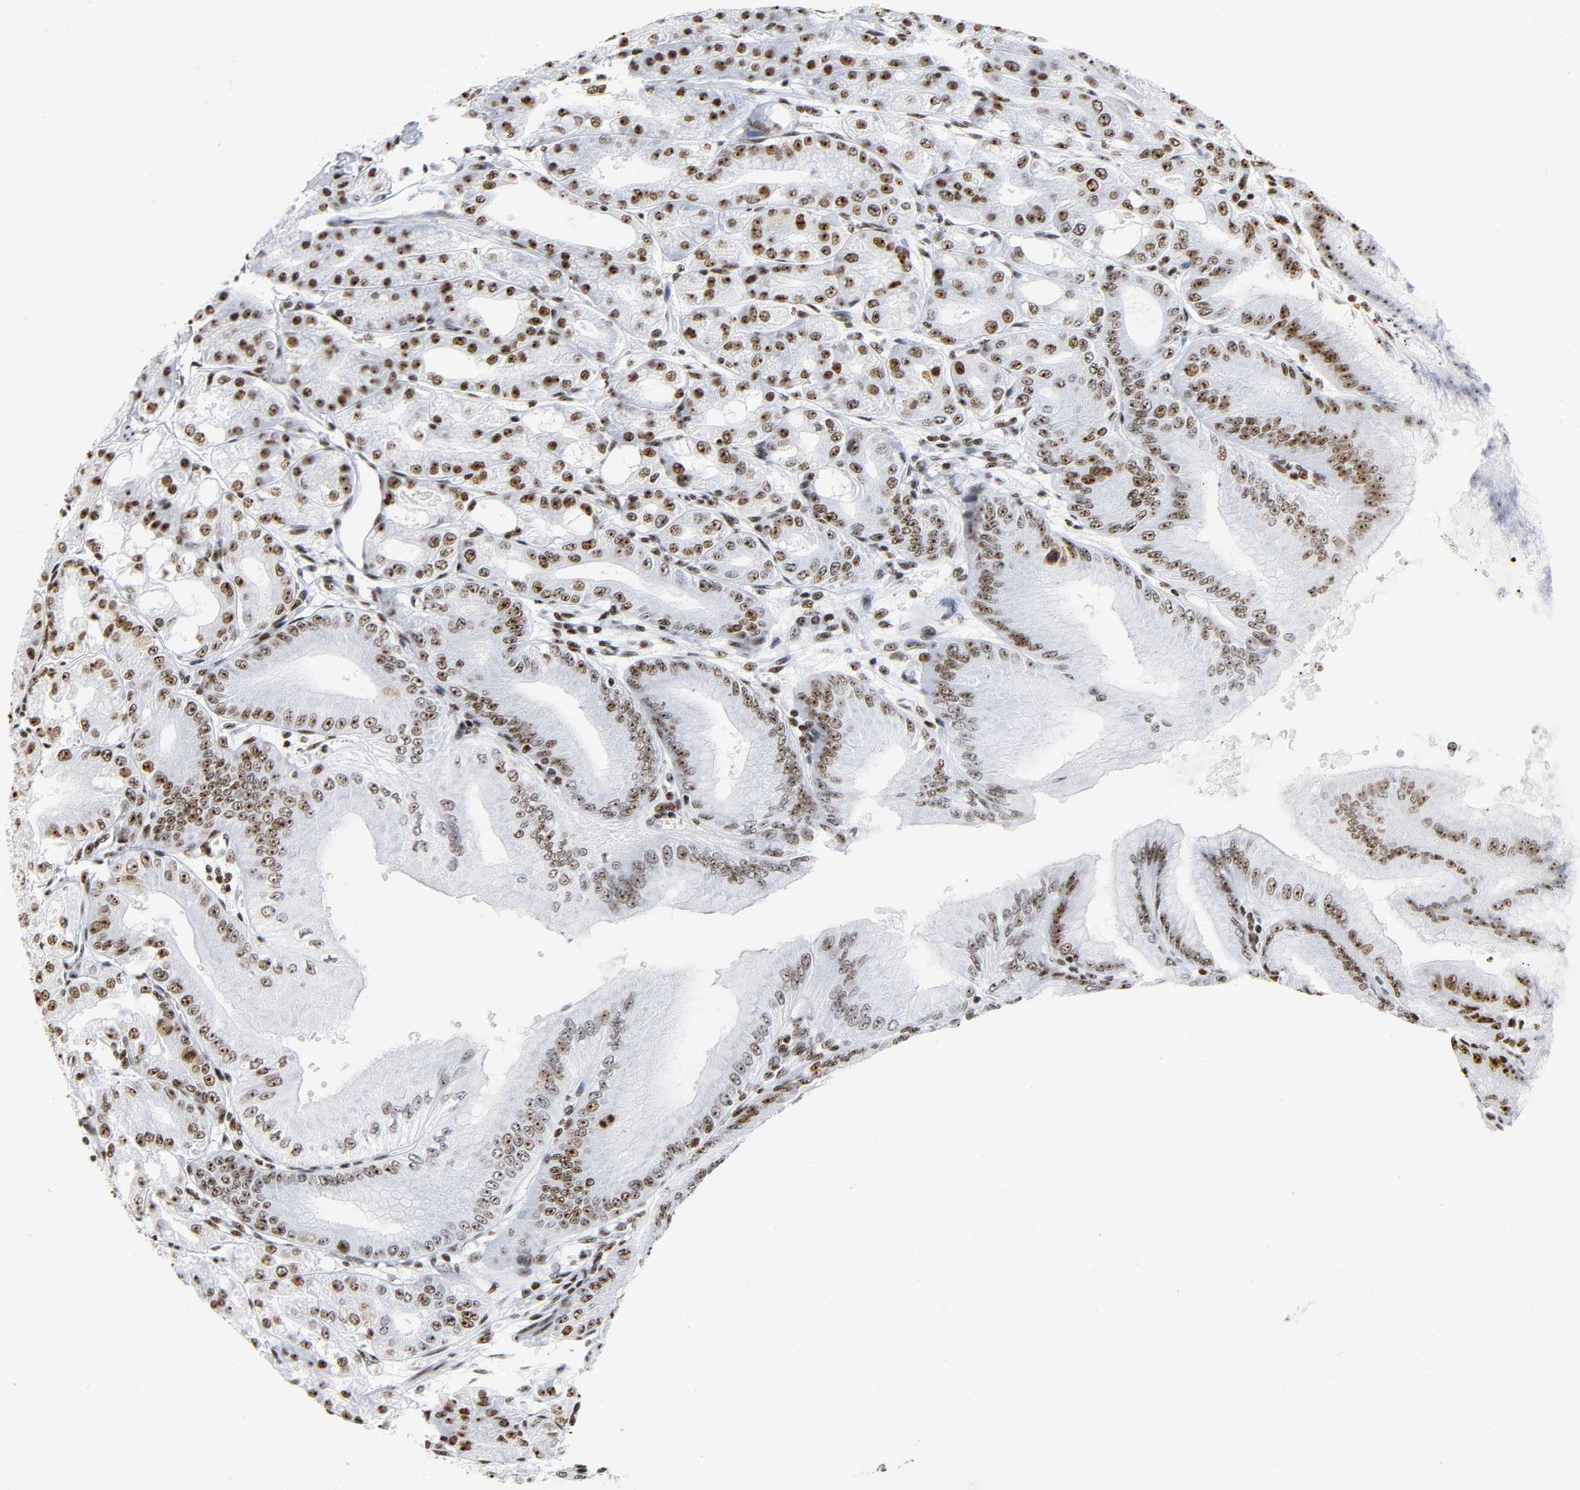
{"staining": {"intensity": "strong", "quantity": ">75%", "location": "nuclear"}, "tissue": "stomach", "cell_type": "Glandular cells", "image_type": "normal", "snomed": [{"axis": "morphology", "description": "Normal tissue, NOS"}, {"axis": "topography", "description": "Stomach, lower"}], "caption": "Brown immunohistochemical staining in normal human stomach displays strong nuclear positivity in about >75% of glandular cells. The staining was performed using DAB (3,3'-diaminobenzidine), with brown indicating positive protein expression. Nuclei are stained blue with hematoxylin.", "gene": "UBTF", "patient": {"sex": "male", "age": 71}}